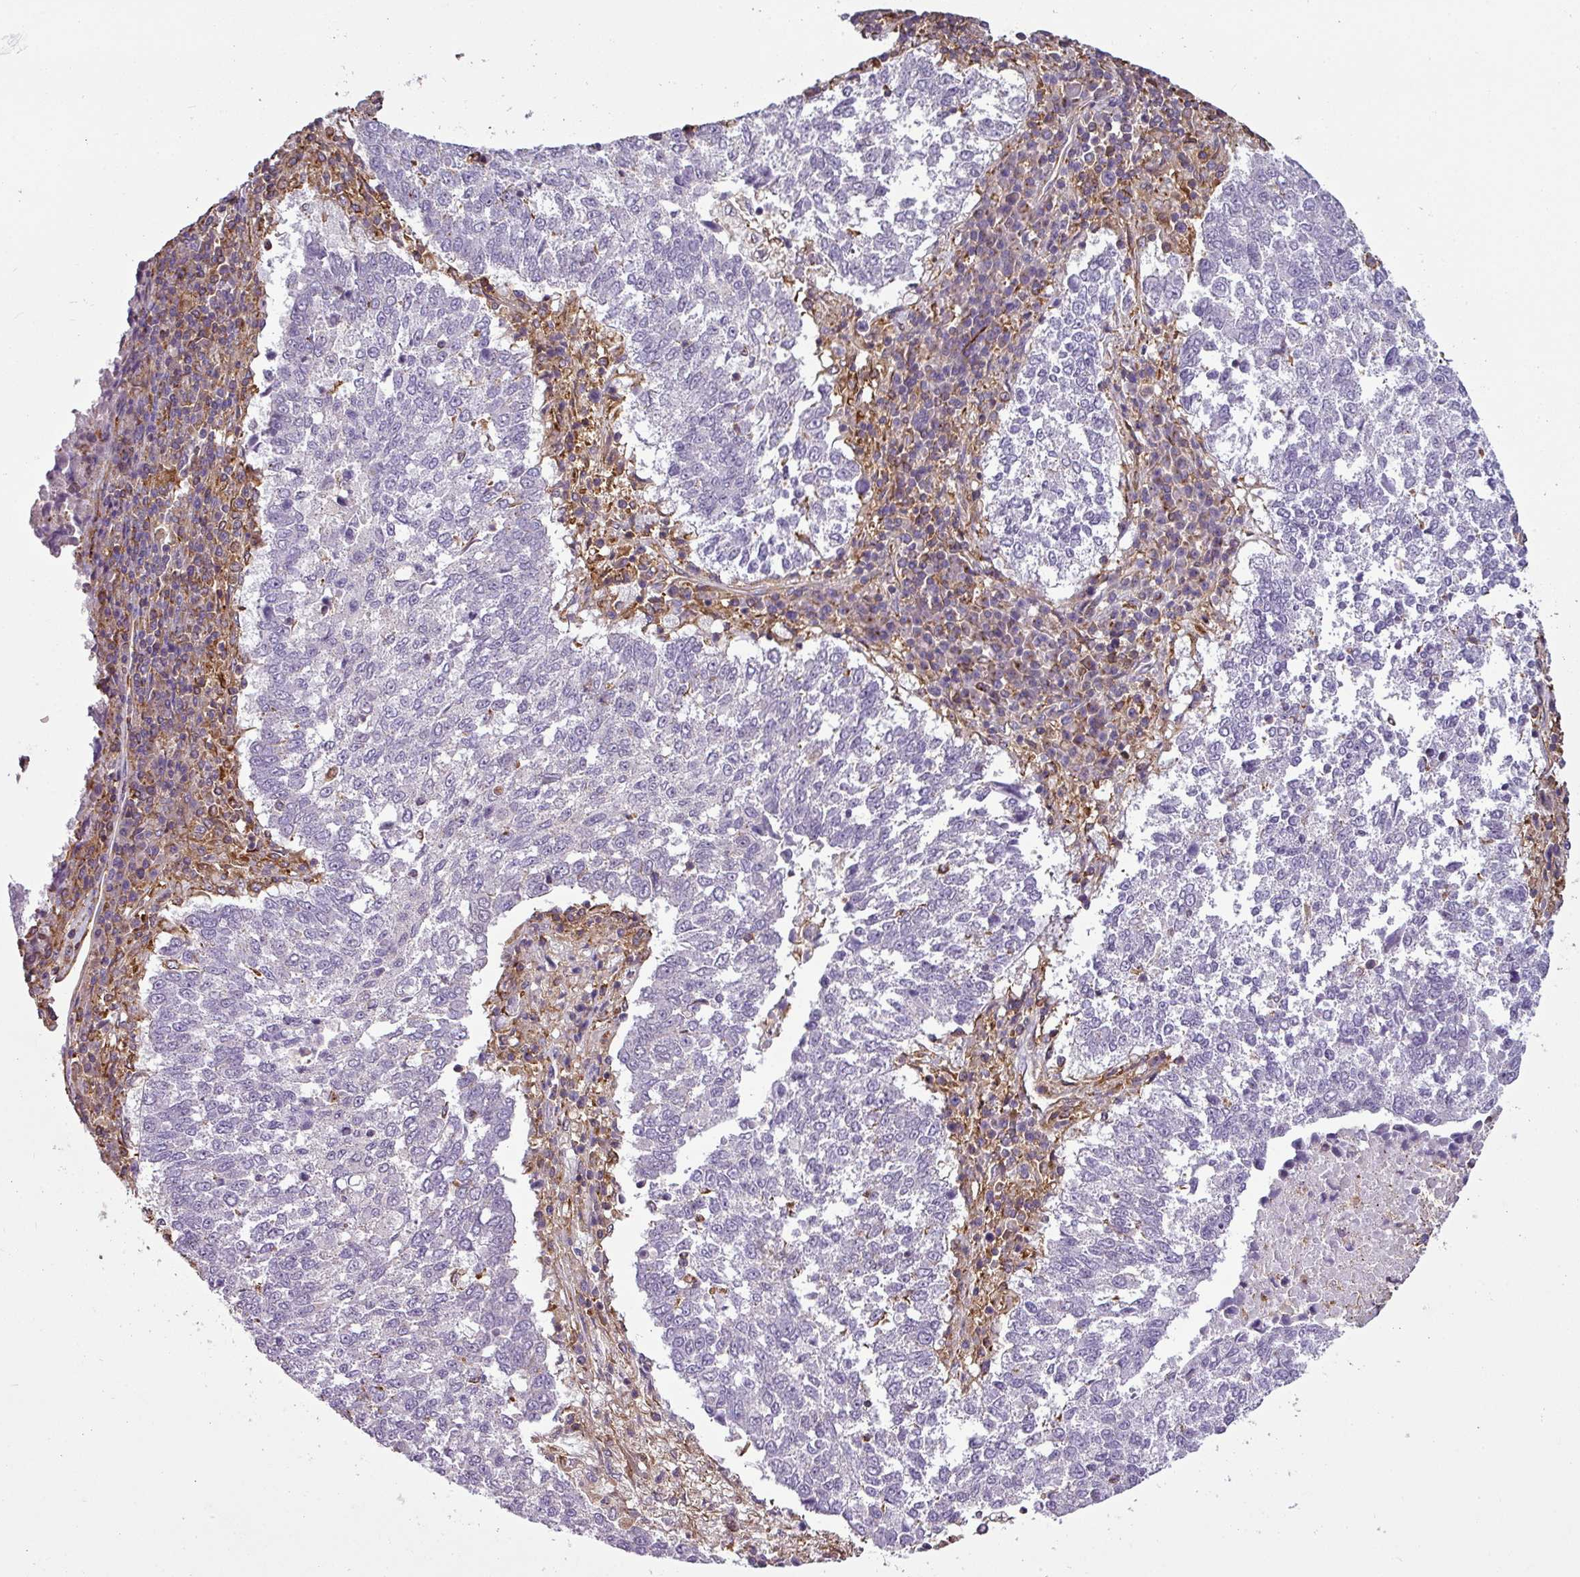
{"staining": {"intensity": "negative", "quantity": "none", "location": "none"}, "tissue": "lung cancer", "cell_type": "Tumor cells", "image_type": "cancer", "snomed": [{"axis": "morphology", "description": "Squamous cell carcinoma, NOS"}, {"axis": "topography", "description": "Lung"}], "caption": "Tumor cells show no significant protein positivity in lung squamous cell carcinoma.", "gene": "XNDC1N", "patient": {"sex": "male", "age": 73}}